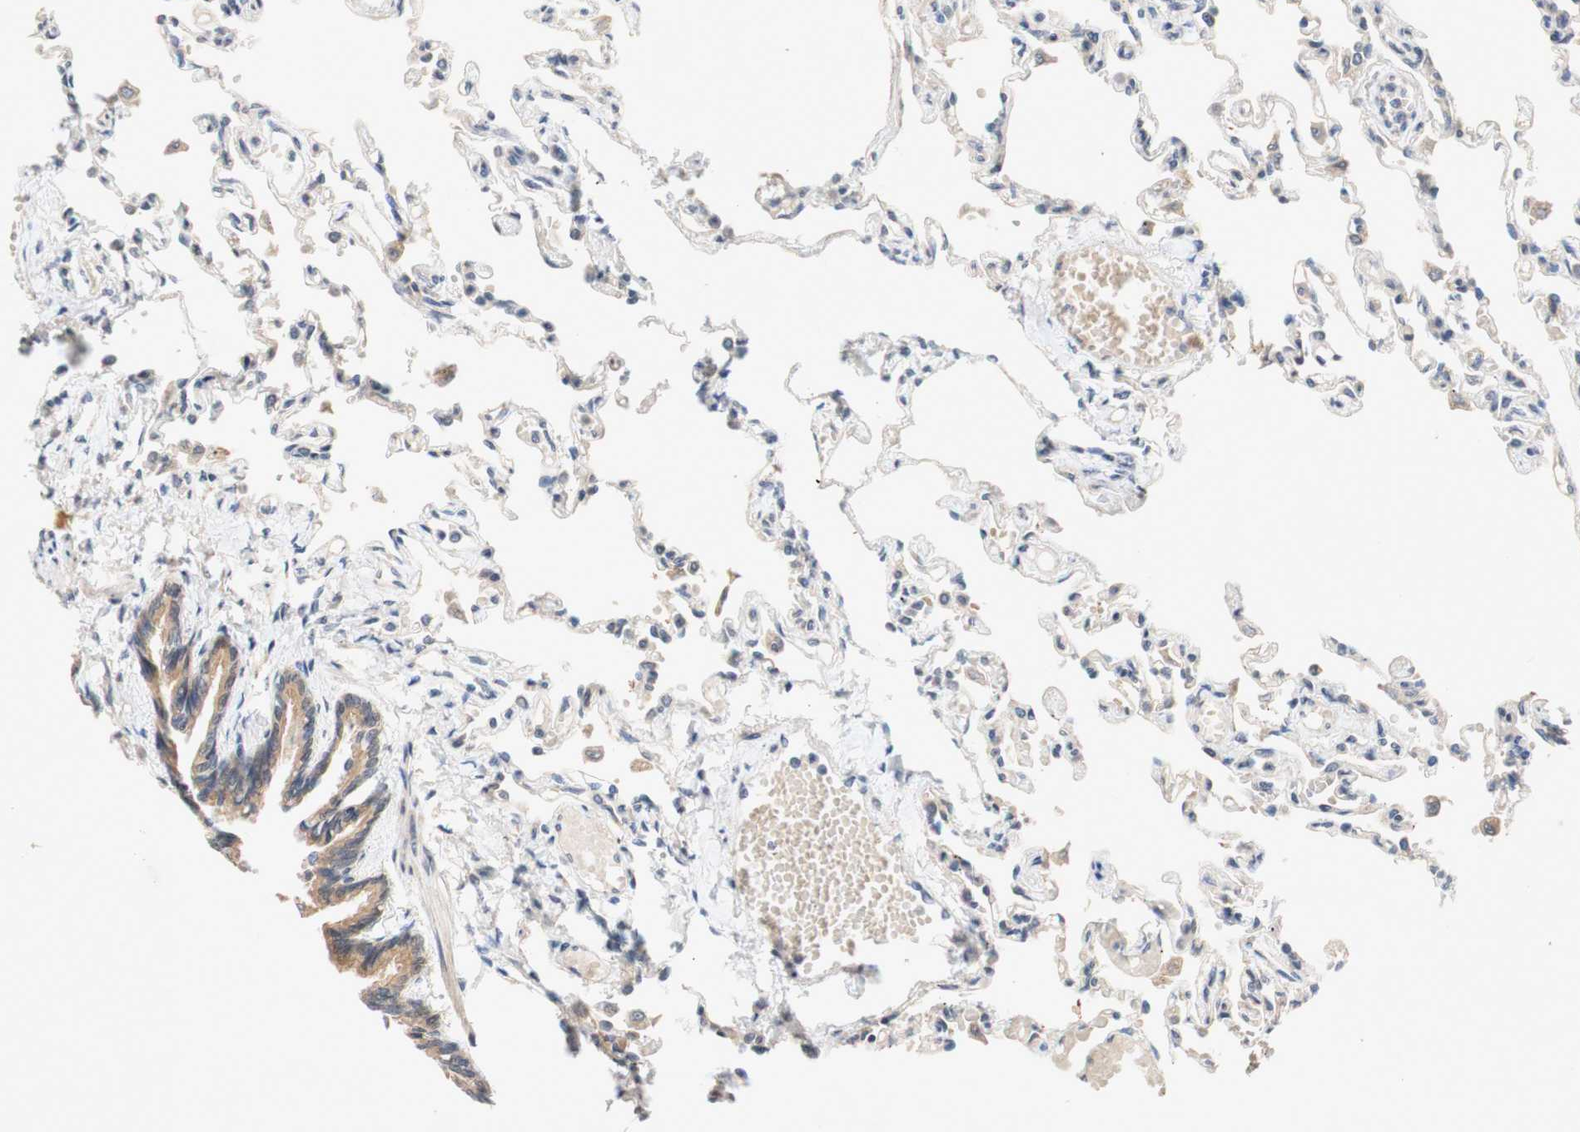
{"staining": {"intensity": "moderate", "quantity": "25%-75%", "location": "cytoplasmic/membranous,nuclear"}, "tissue": "lung", "cell_type": "Alveolar cells", "image_type": "normal", "snomed": [{"axis": "morphology", "description": "Normal tissue, NOS"}, {"axis": "topography", "description": "Lung"}], "caption": "Unremarkable lung demonstrates moderate cytoplasmic/membranous,nuclear positivity in about 25%-75% of alveolar cells.", "gene": "PIN1", "patient": {"sex": "male", "age": 21}}